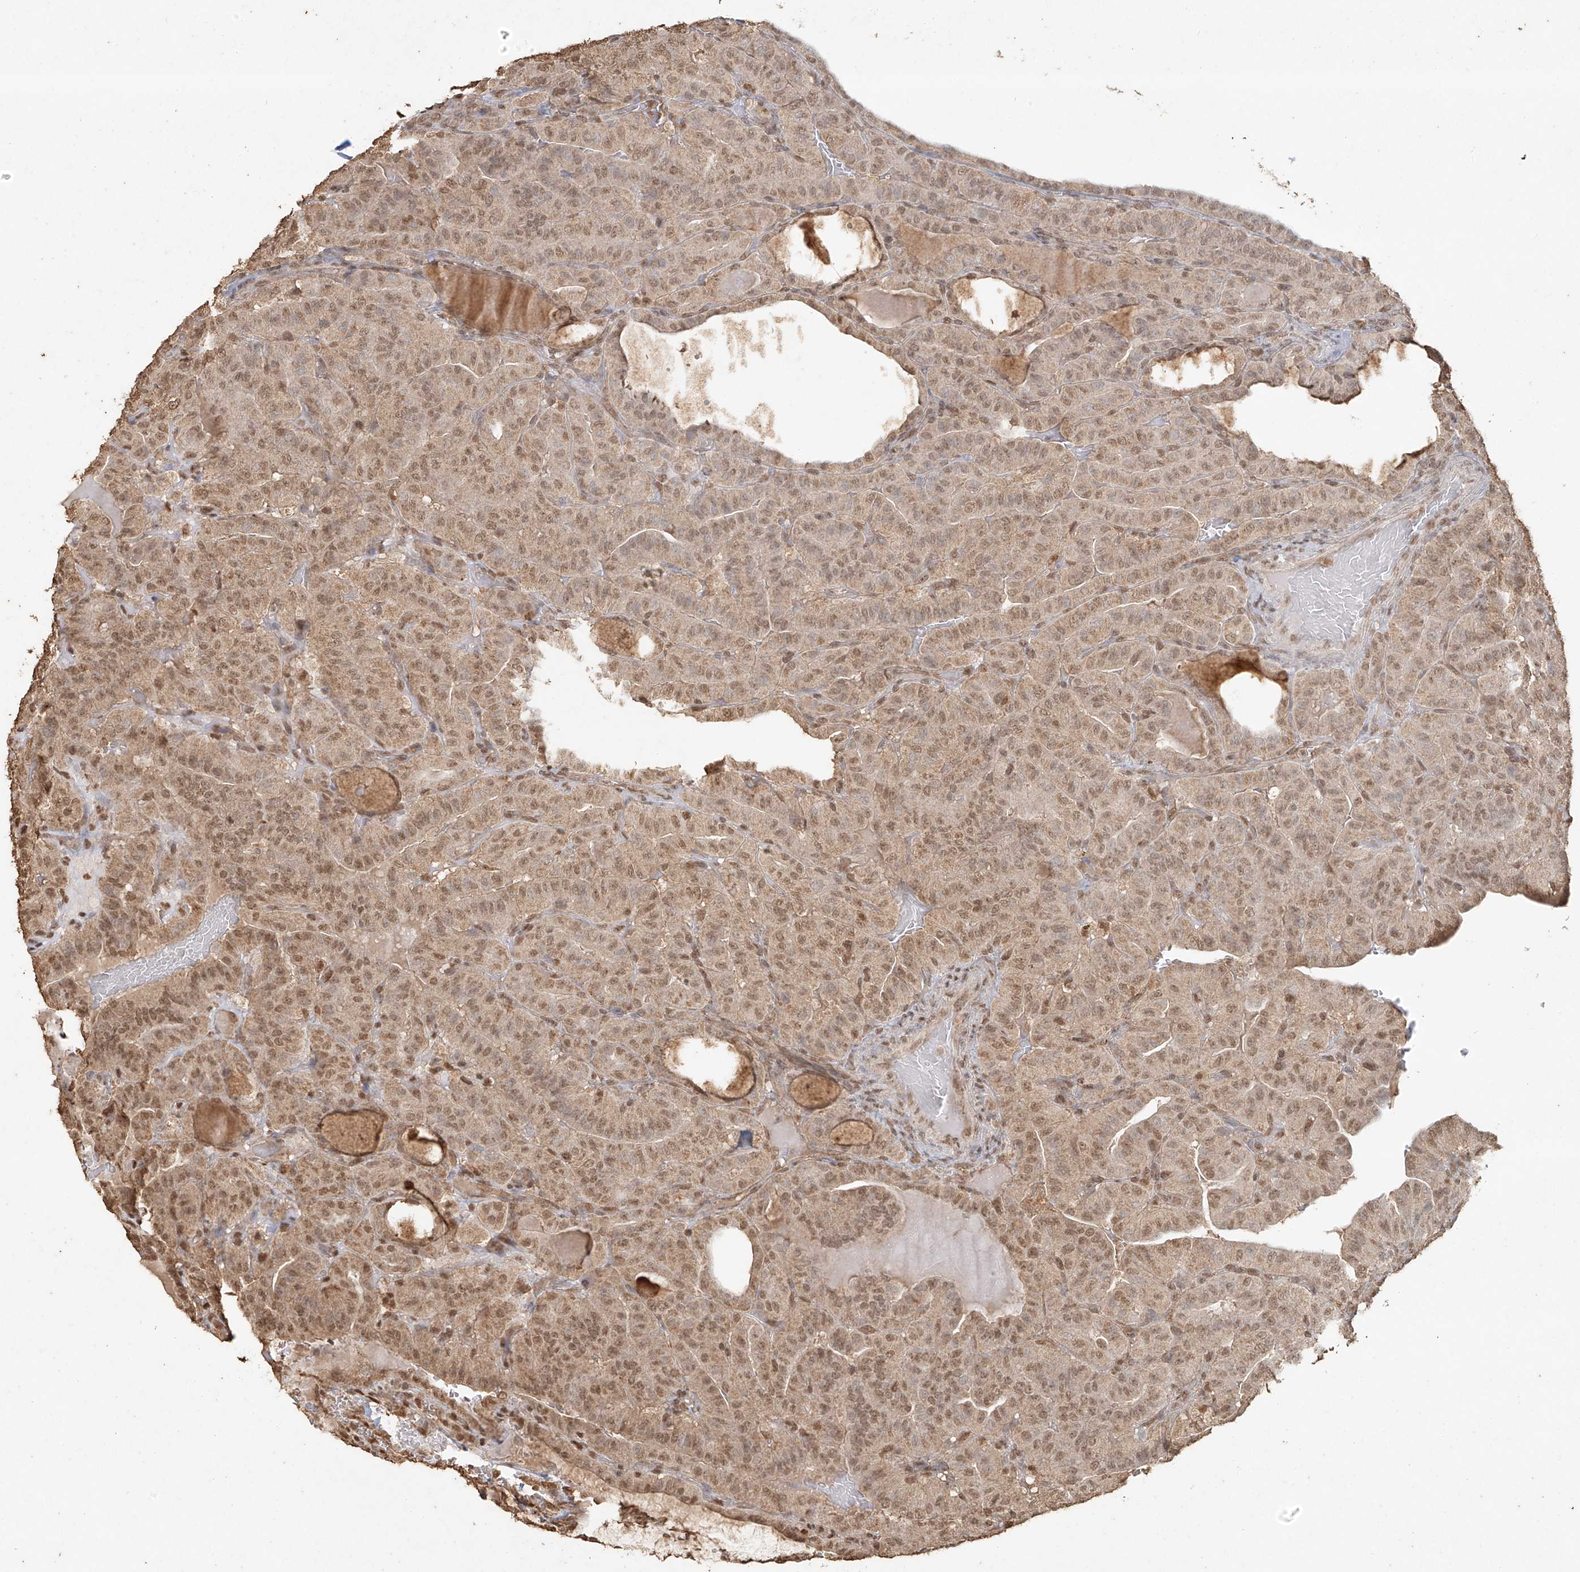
{"staining": {"intensity": "moderate", "quantity": ">75%", "location": "nuclear"}, "tissue": "thyroid cancer", "cell_type": "Tumor cells", "image_type": "cancer", "snomed": [{"axis": "morphology", "description": "Papillary adenocarcinoma, NOS"}, {"axis": "topography", "description": "Thyroid gland"}], "caption": "Protein analysis of thyroid papillary adenocarcinoma tissue reveals moderate nuclear expression in about >75% of tumor cells. The staining is performed using DAB brown chromogen to label protein expression. The nuclei are counter-stained blue using hematoxylin.", "gene": "TIGAR", "patient": {"sex": "male", "age": 77}}